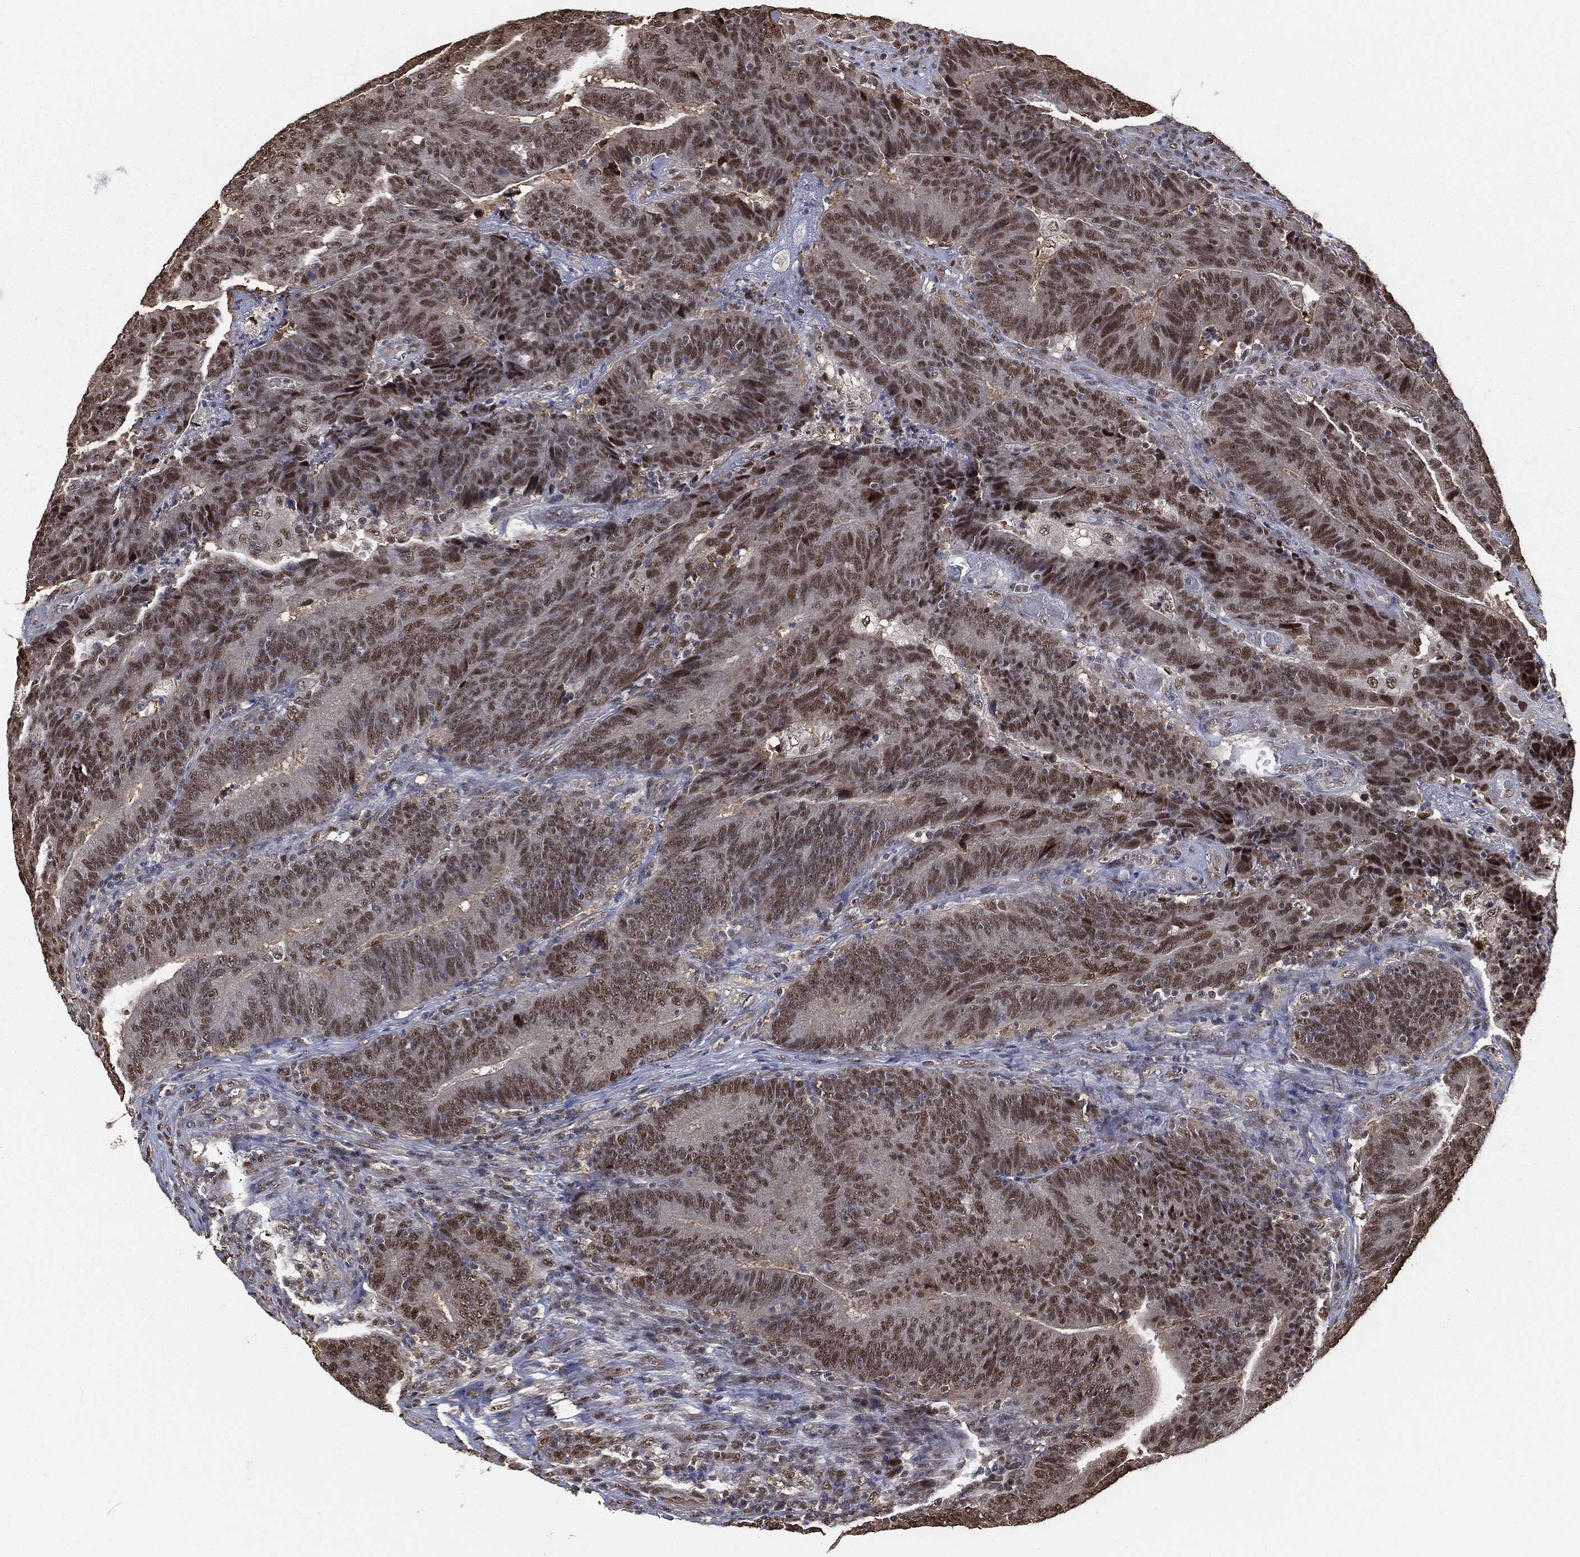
{"staining": {"intensity": "strong", "quantity": ">75%", "location": "nuclear"}, "tissue": "colorectal cancer", "cell_type": "Tumor cells", "image_type": "cancer", "snomed": [{"axis": "morphology", "description": "Adenocarcinoma, NOS"}, {"axis": "topography", "description": "Colon"}], "caption": "High-magnification brightfield microscopy of colorectal adenocarcinoma stained with DAB (3,3'-diaminobenzidine) (brown) and counterstained with hematoxylin (blue). tumor cells exhibit strong nuclear staining is seen in about>75% of cells.", "gene": "SHLD2", "patient": {"sex": "female", "age": 75}}